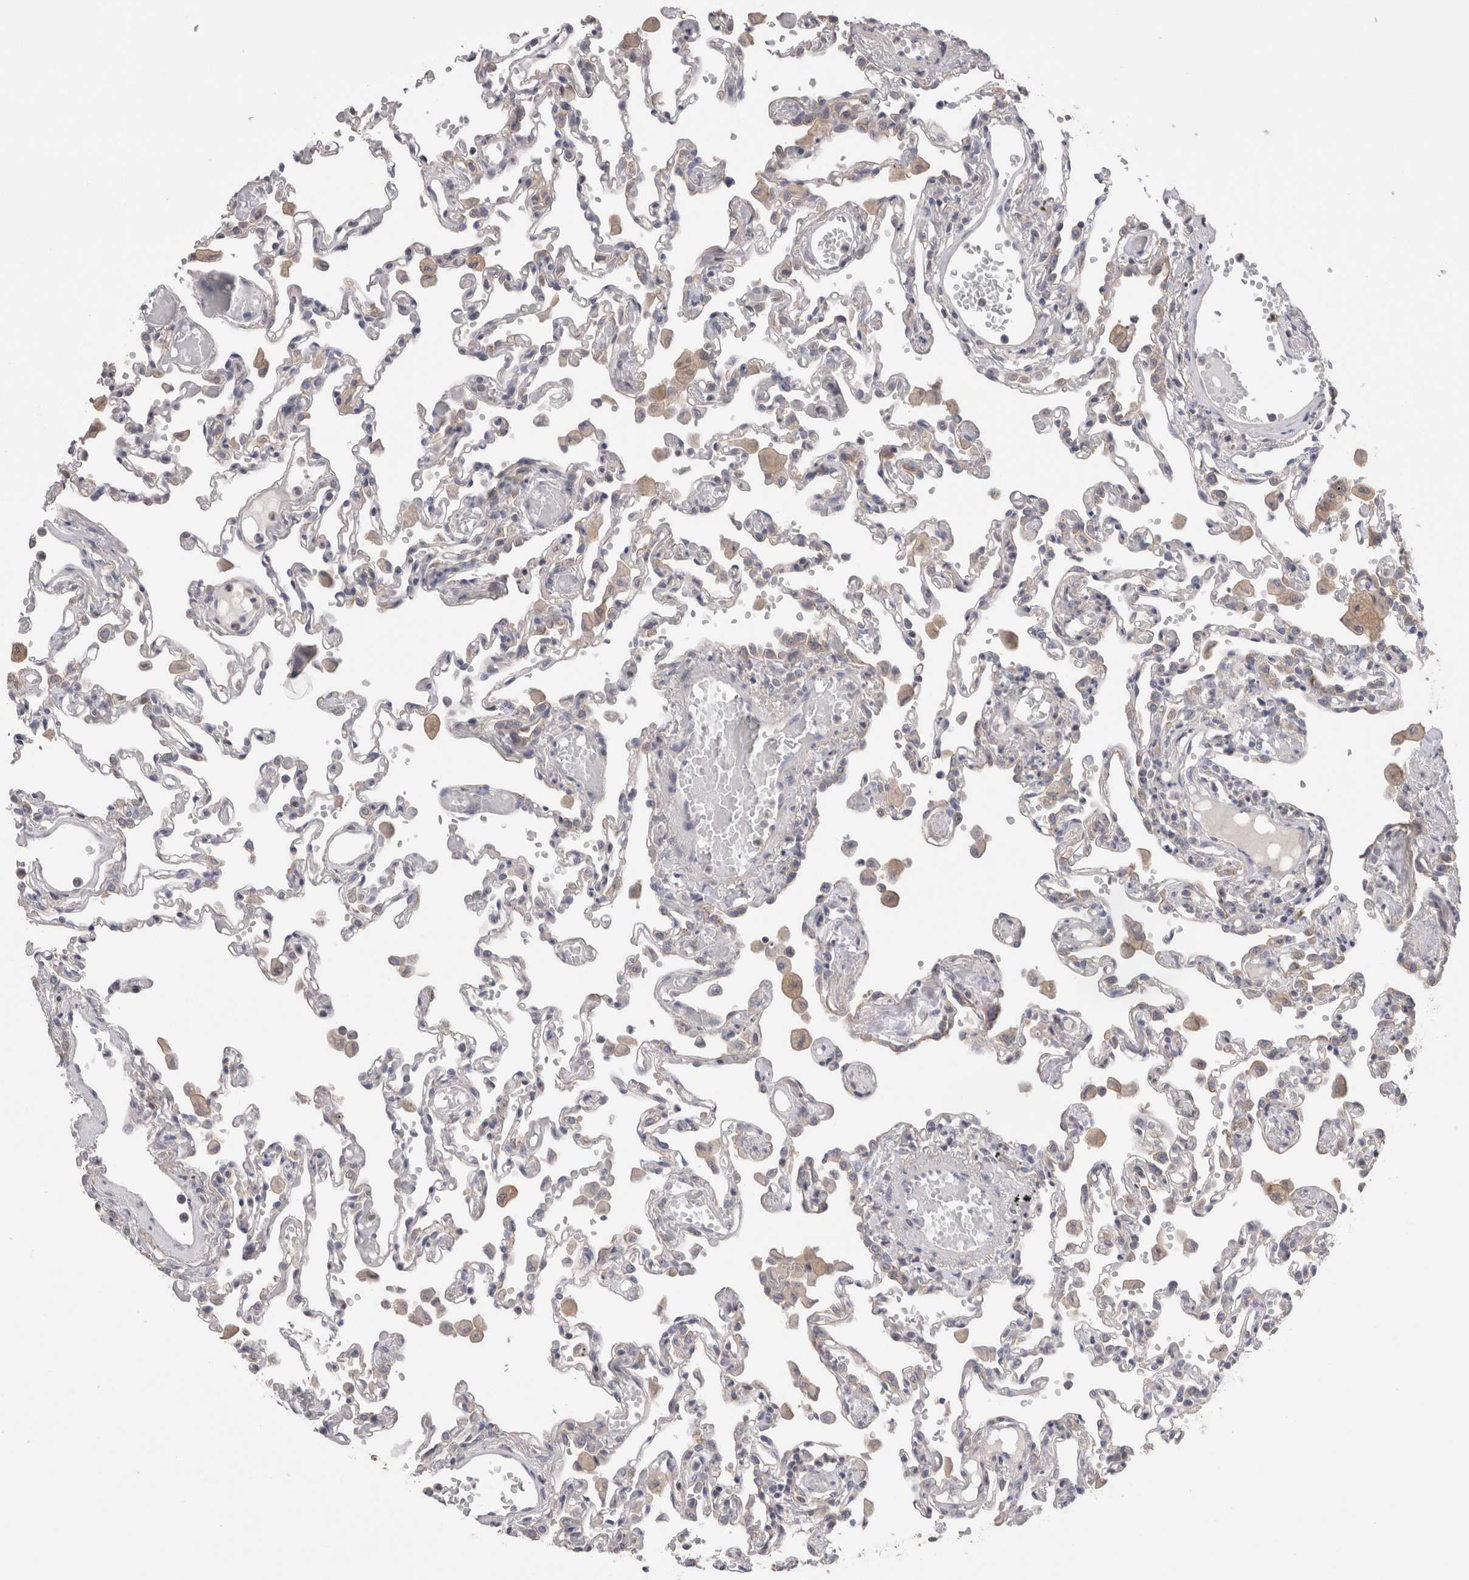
{"staining": {"intensity": "negative", "quantity": "none", "location": "none"}, "tissue": "lung", "cell_type": "Alveolar cells", "image_type": "normal", "snomed": [{"axis": "morphology", "description": "Normal tissue, NOS"}, {"axis": "topography", "description": "Bronchus"}, {"axis": "topography", "description": "Lung"}], "caption": "IHC of unremarkable human lung demonstrates no staining in alveolar cells.", "gene": "OTOR", "patient": {"sex": "female", "age": 49}}